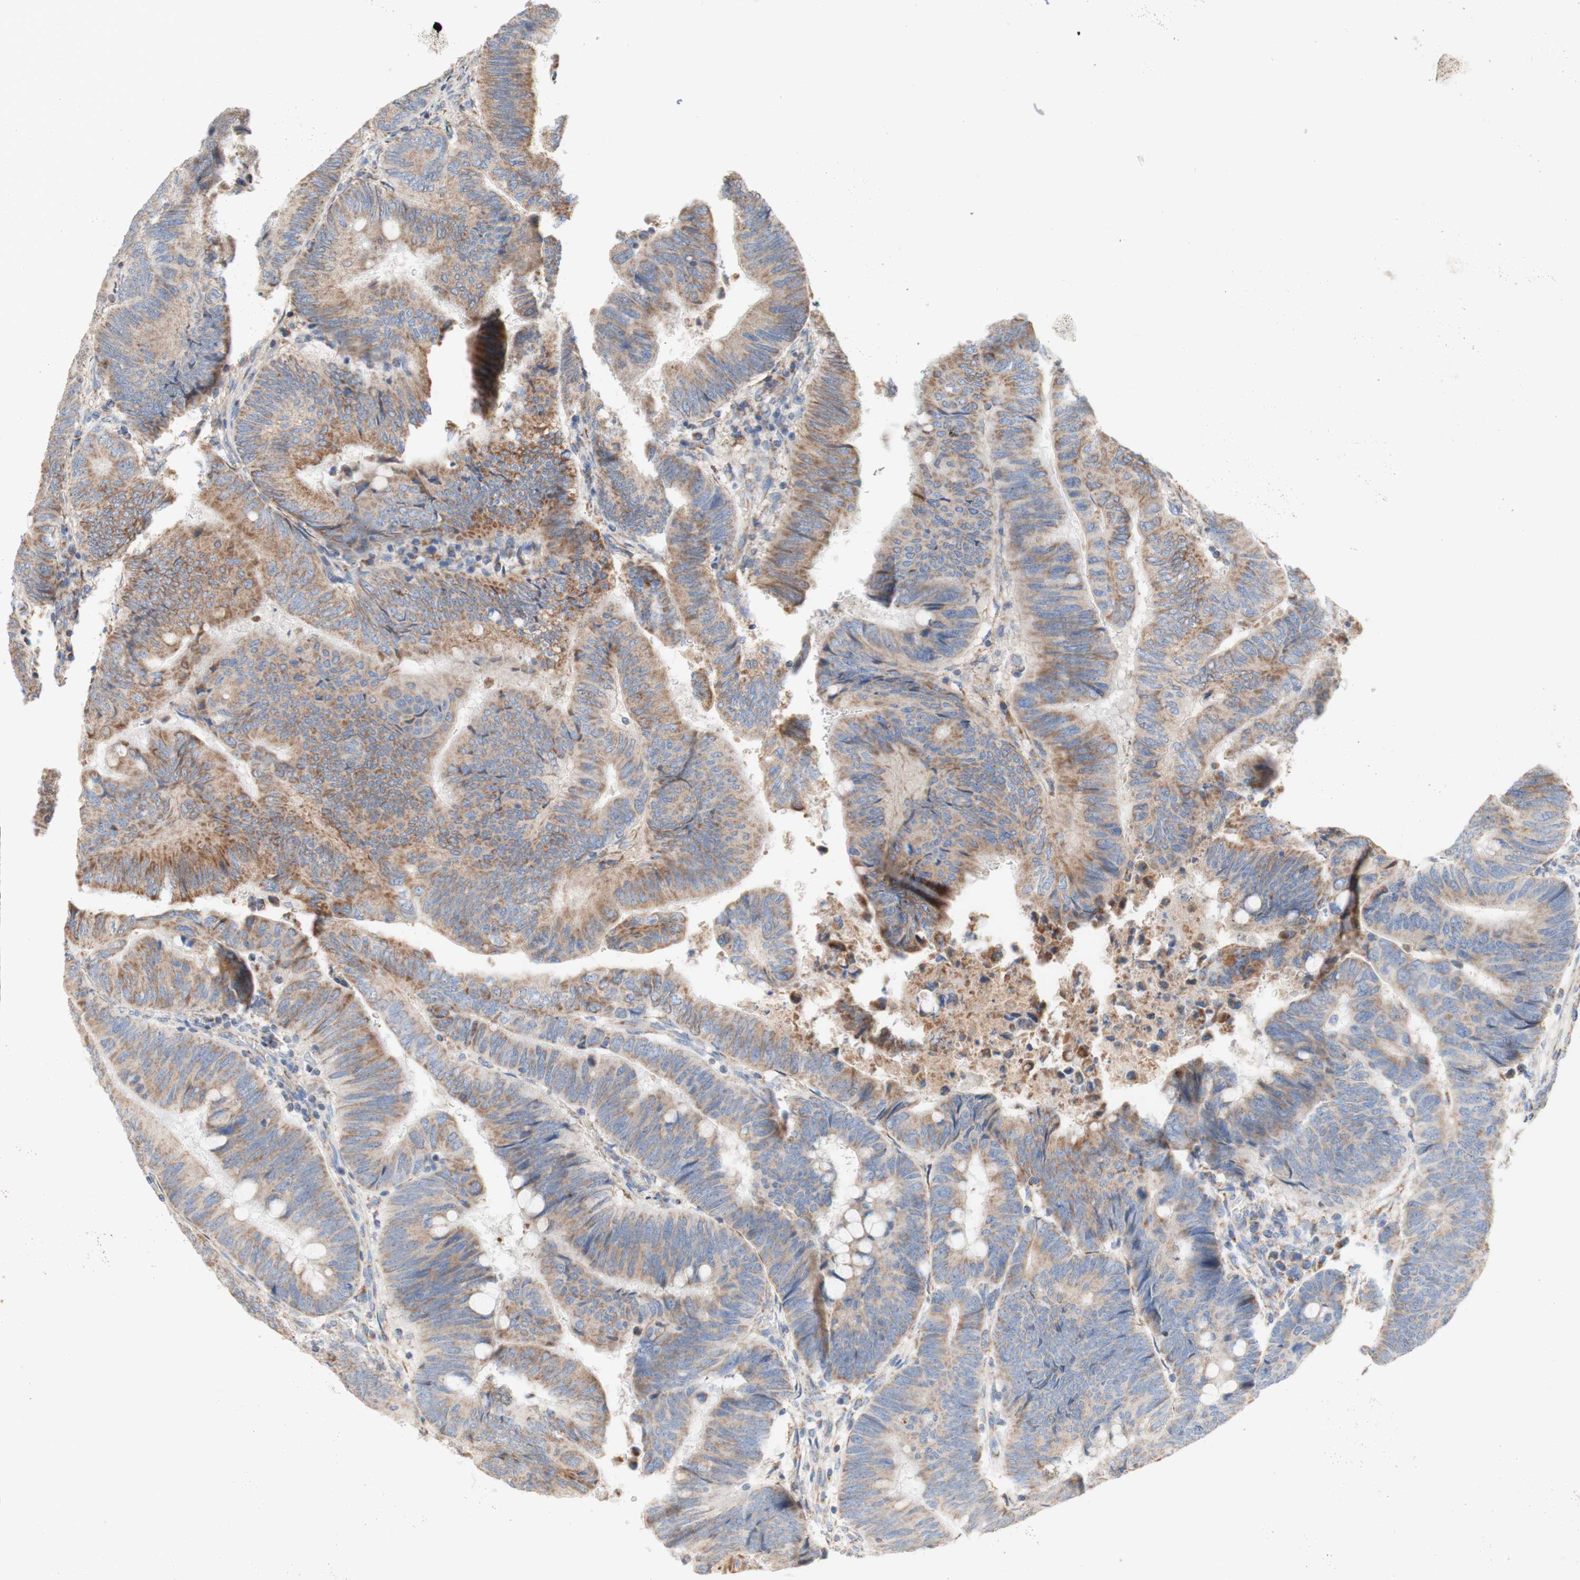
{"staining": {"intensity": "weak", "quantity": ">75%", "location": "cytoplasmic/membranous"}, "tissue": "colorectal cancer", "cell_type": "Tumor cells", "image_type": "cancer", "snomed": [{"axis": "morphology", "description": "Normal tissue, NOS"}, {"axis": "morphology", "description": "Adenocarcinoma, NOS"}, {"axis": "topography", "description": "Rectum"}, {"axis": "topography", "description": "Peripheral nerve tissue"}], "caption": "Immunohistochemical staining of human adenocarcinoma (colorectal) displays low levels of weak cytoplasmic/membranous protein positivity in approximately >75% of tumor cells. (Stains: DAB in brown, nuclei in blue, Microscopy: brightfield microscopy at high magnification).", "gene": "SDHB", "patient": {"sex": "male", "age": 92}}